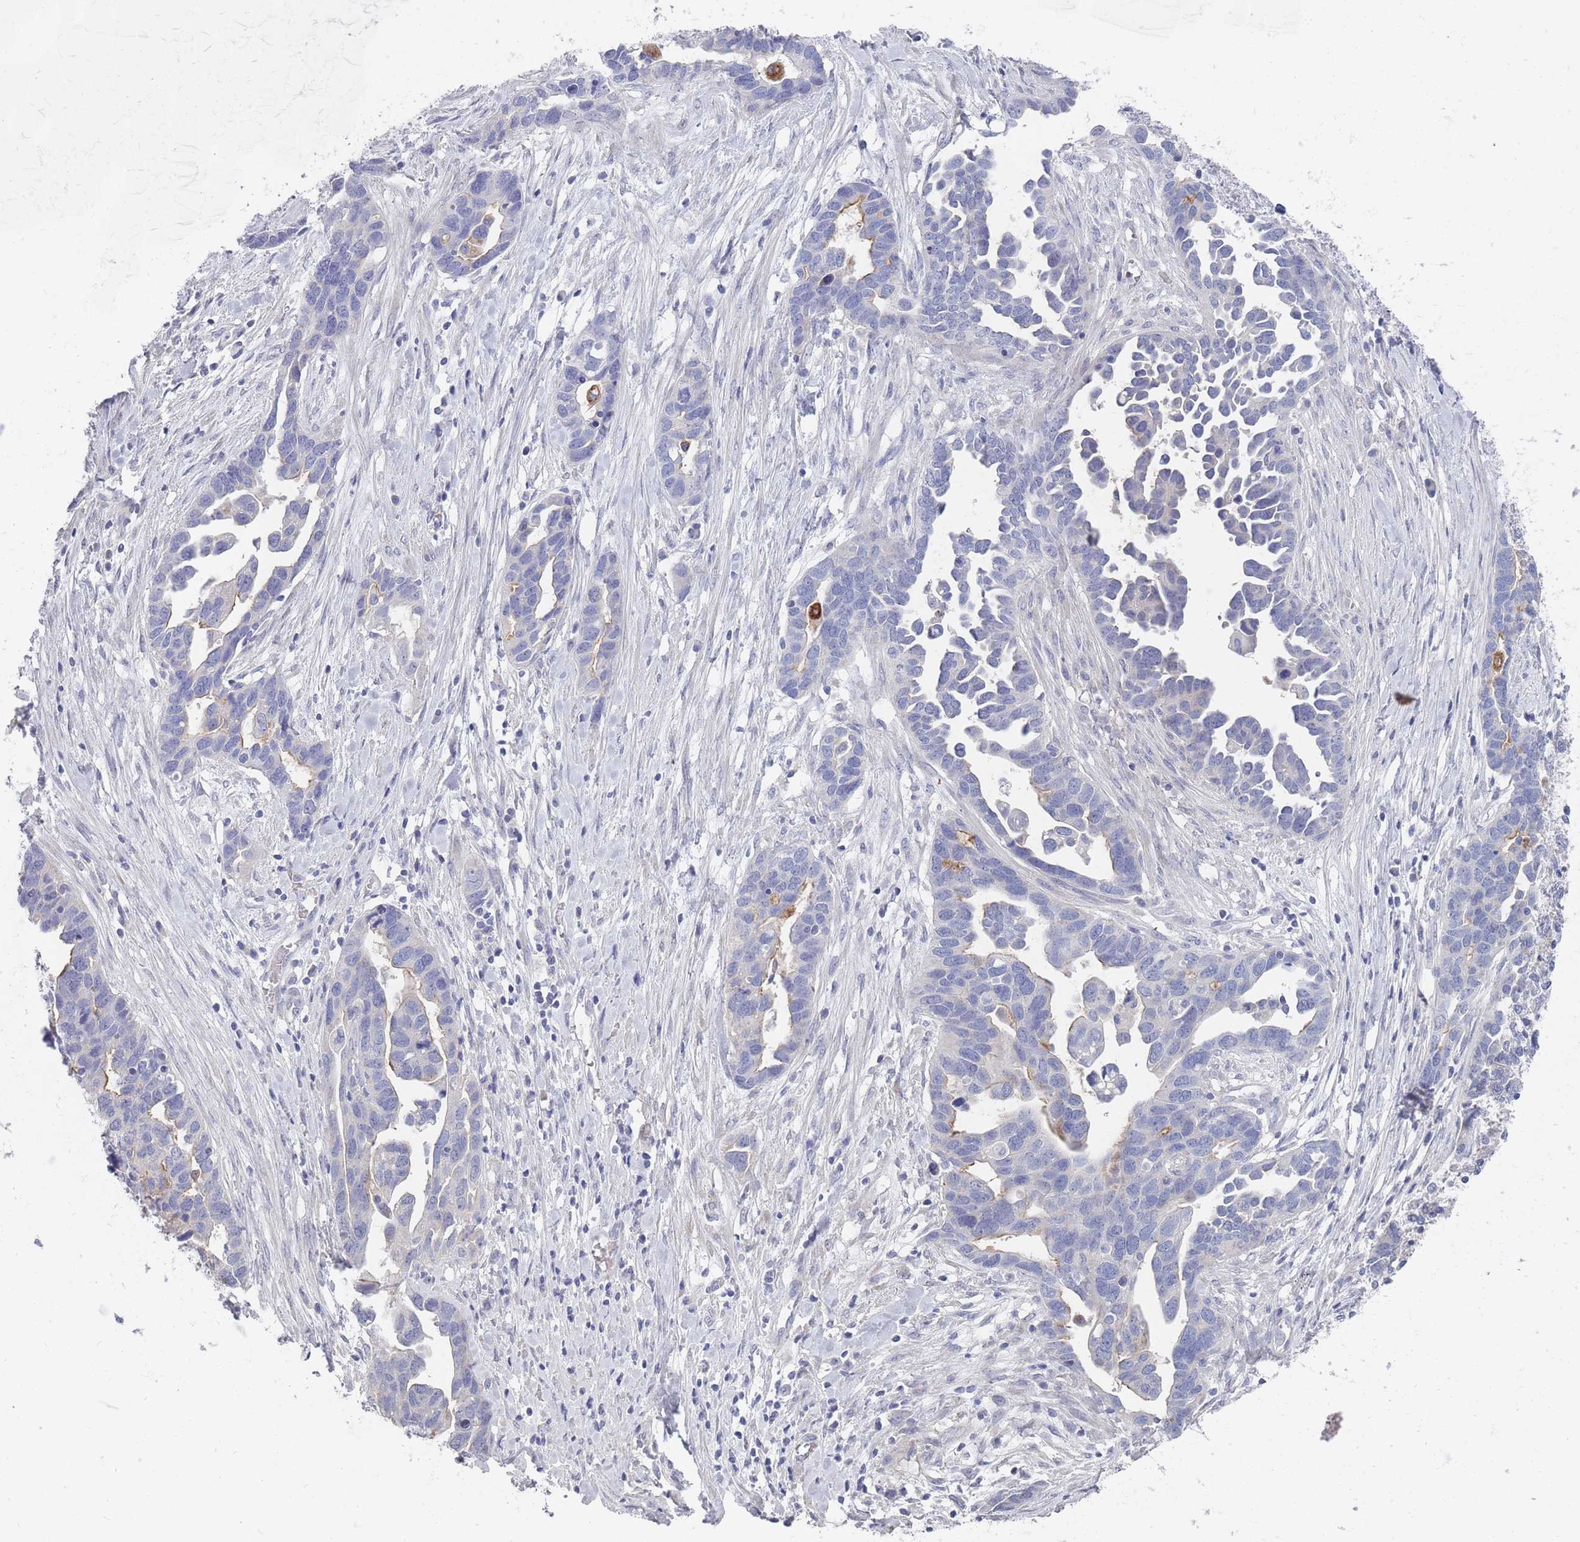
{"staining": {"intensity": "negative", "quantity": "none", "location": "none"}, "tissue": "ovarian cancer", "cell_type": "Tumor cells", "image_type": "cancer", "snomed": [{"axis": "morphology", "description": "Cystadenocarcinoma, serous, NOS"}, {"axis": "topography", "description": "Ovary"}], "caption": "This is an immunohistochemistry (IHC) micrograph of human ovarian serous cystadenocarcinoma. There is no positivity in tumor cells.", "gene": "PIGU", "patient": {"sex": "female", "age": 54}}